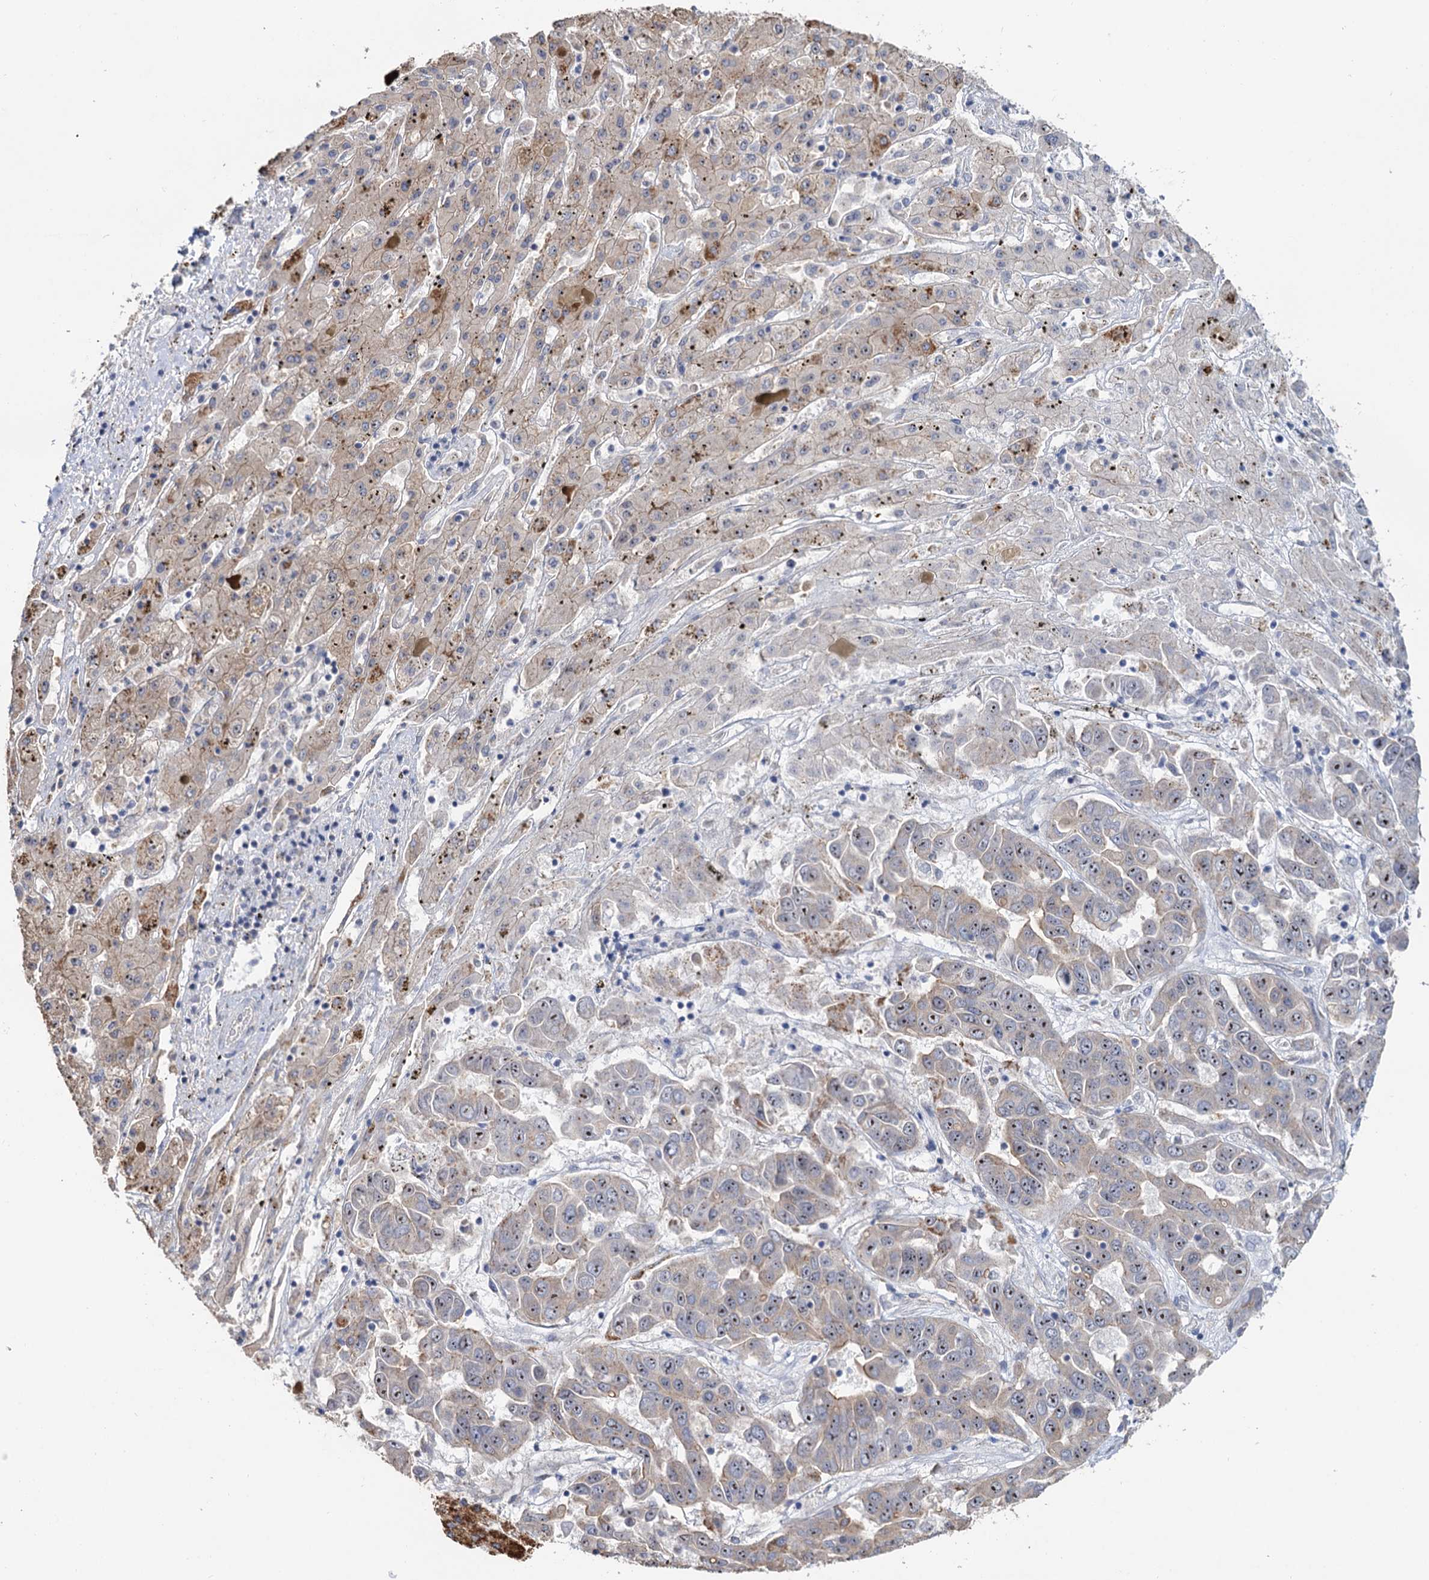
{"staining": {"intensity": "moderate", "quantity": "25%-75%", "location": "nuclear"}, "tissue": "liver cancer", "cell_type": "Tumor cells", "image_type": "cancer", "snomed": [{"axis": "morphology", "description": "Cholangiocarcinoma"}, {"axis": "topography", "description": "Liver"}], "caption": "Immunohistochemistry (IHC) of human liver cholangiocarcinoma exhibits medium levels of moderate nuclear expression in approximately 25%-75% of tumor cells.", "gene": "C2CD3", "patient": {"sex": "female", "age": 52}}